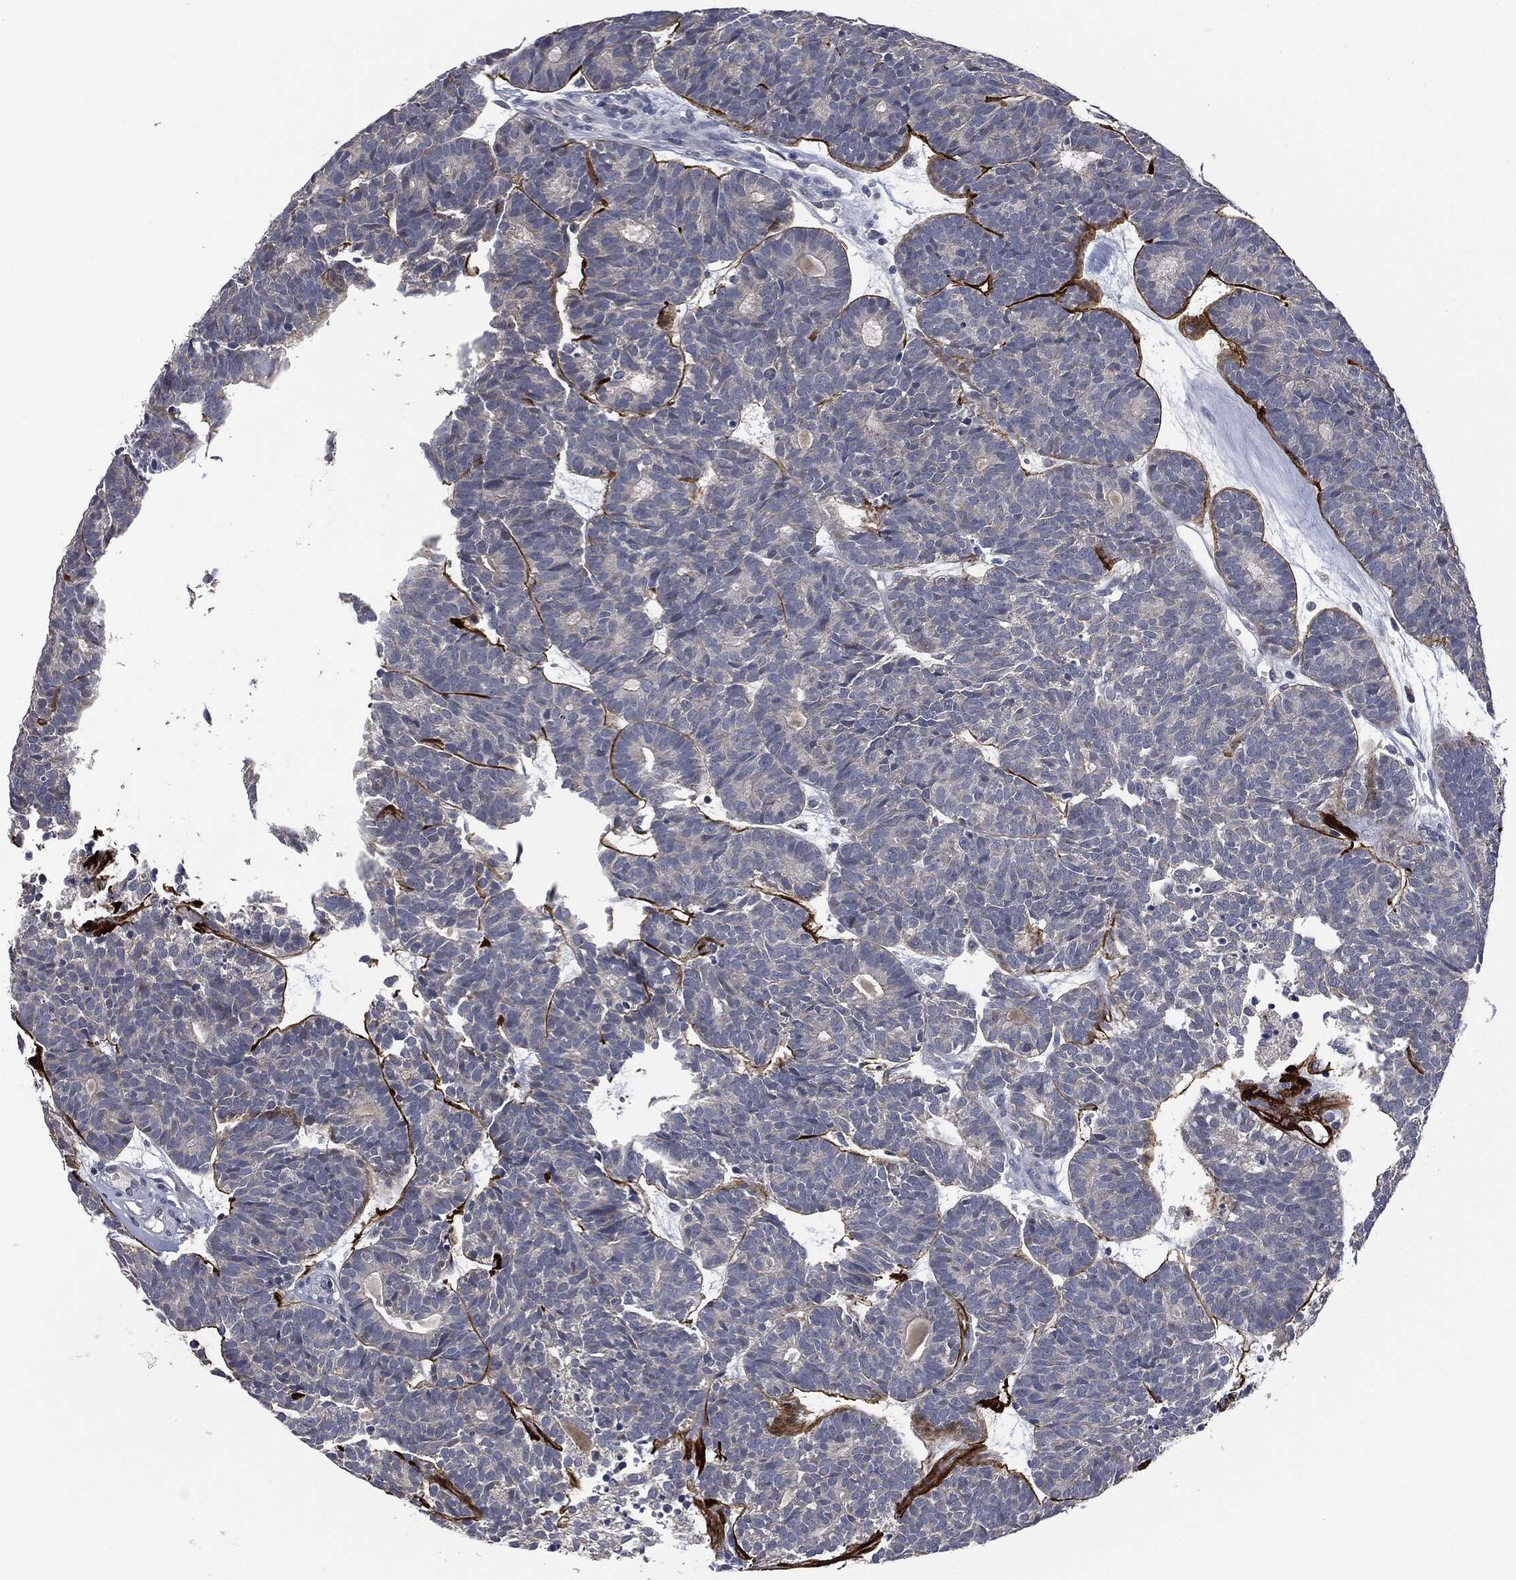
{"staining": {"intensity": "negative", "quantity": "none", "location": "none"}, "tissue": "head and neck cancer", "cell_type": "Tumor cells", "image_type": "cancer", "snomed": [{"axis": "morphology", "description": "Adenocarcinoma, NOS"}, {"axis": "topography", "description": "Head-Neck"}], "caption": "There is no significant staining in tumor cells of head and neck adenocarcinoma.", "gene": "IL1RN", "patient": {"sex": "female", "age": 81}}